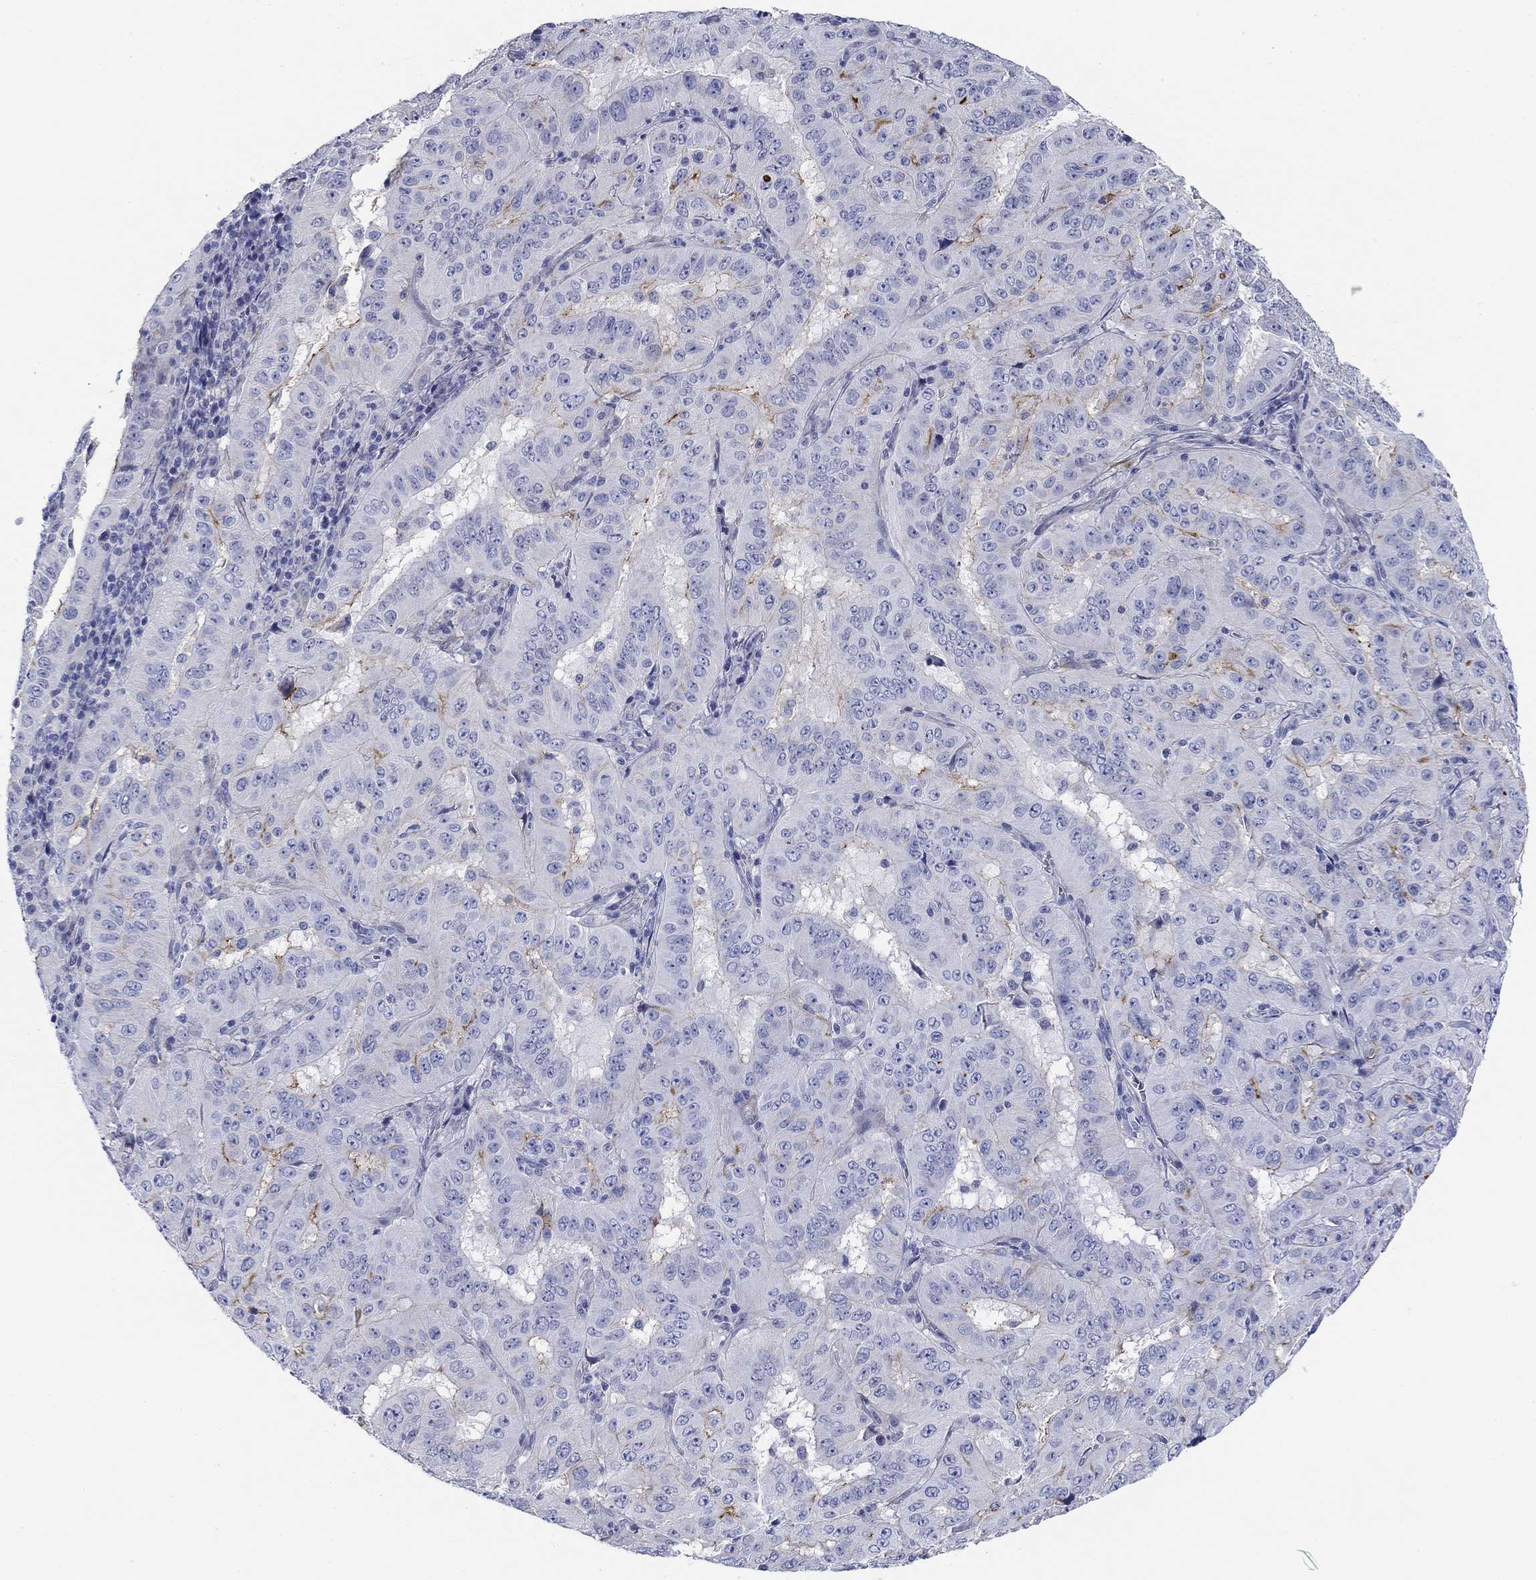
{"staining": {"intensity": "negative", "quantity": "none", "location": "none"}, "tissue": "pancreatic cancer", "cell_type": "Tumor cells", "image_type": "cancer", "snomed": [{"axis": "morphology", "description": "Adenocarcinoma, NOS"}, {"axis": "topography", "description": "Pancreas"}], "caption": "DAB immunohistochemical staining of human pancreatic cancer (adenocarcinoma) shows no significant staining in tumor cells. Nuclei are stained in blue.", "gene": "GPC1", "patient": {"sex": "male", "age": 63}}